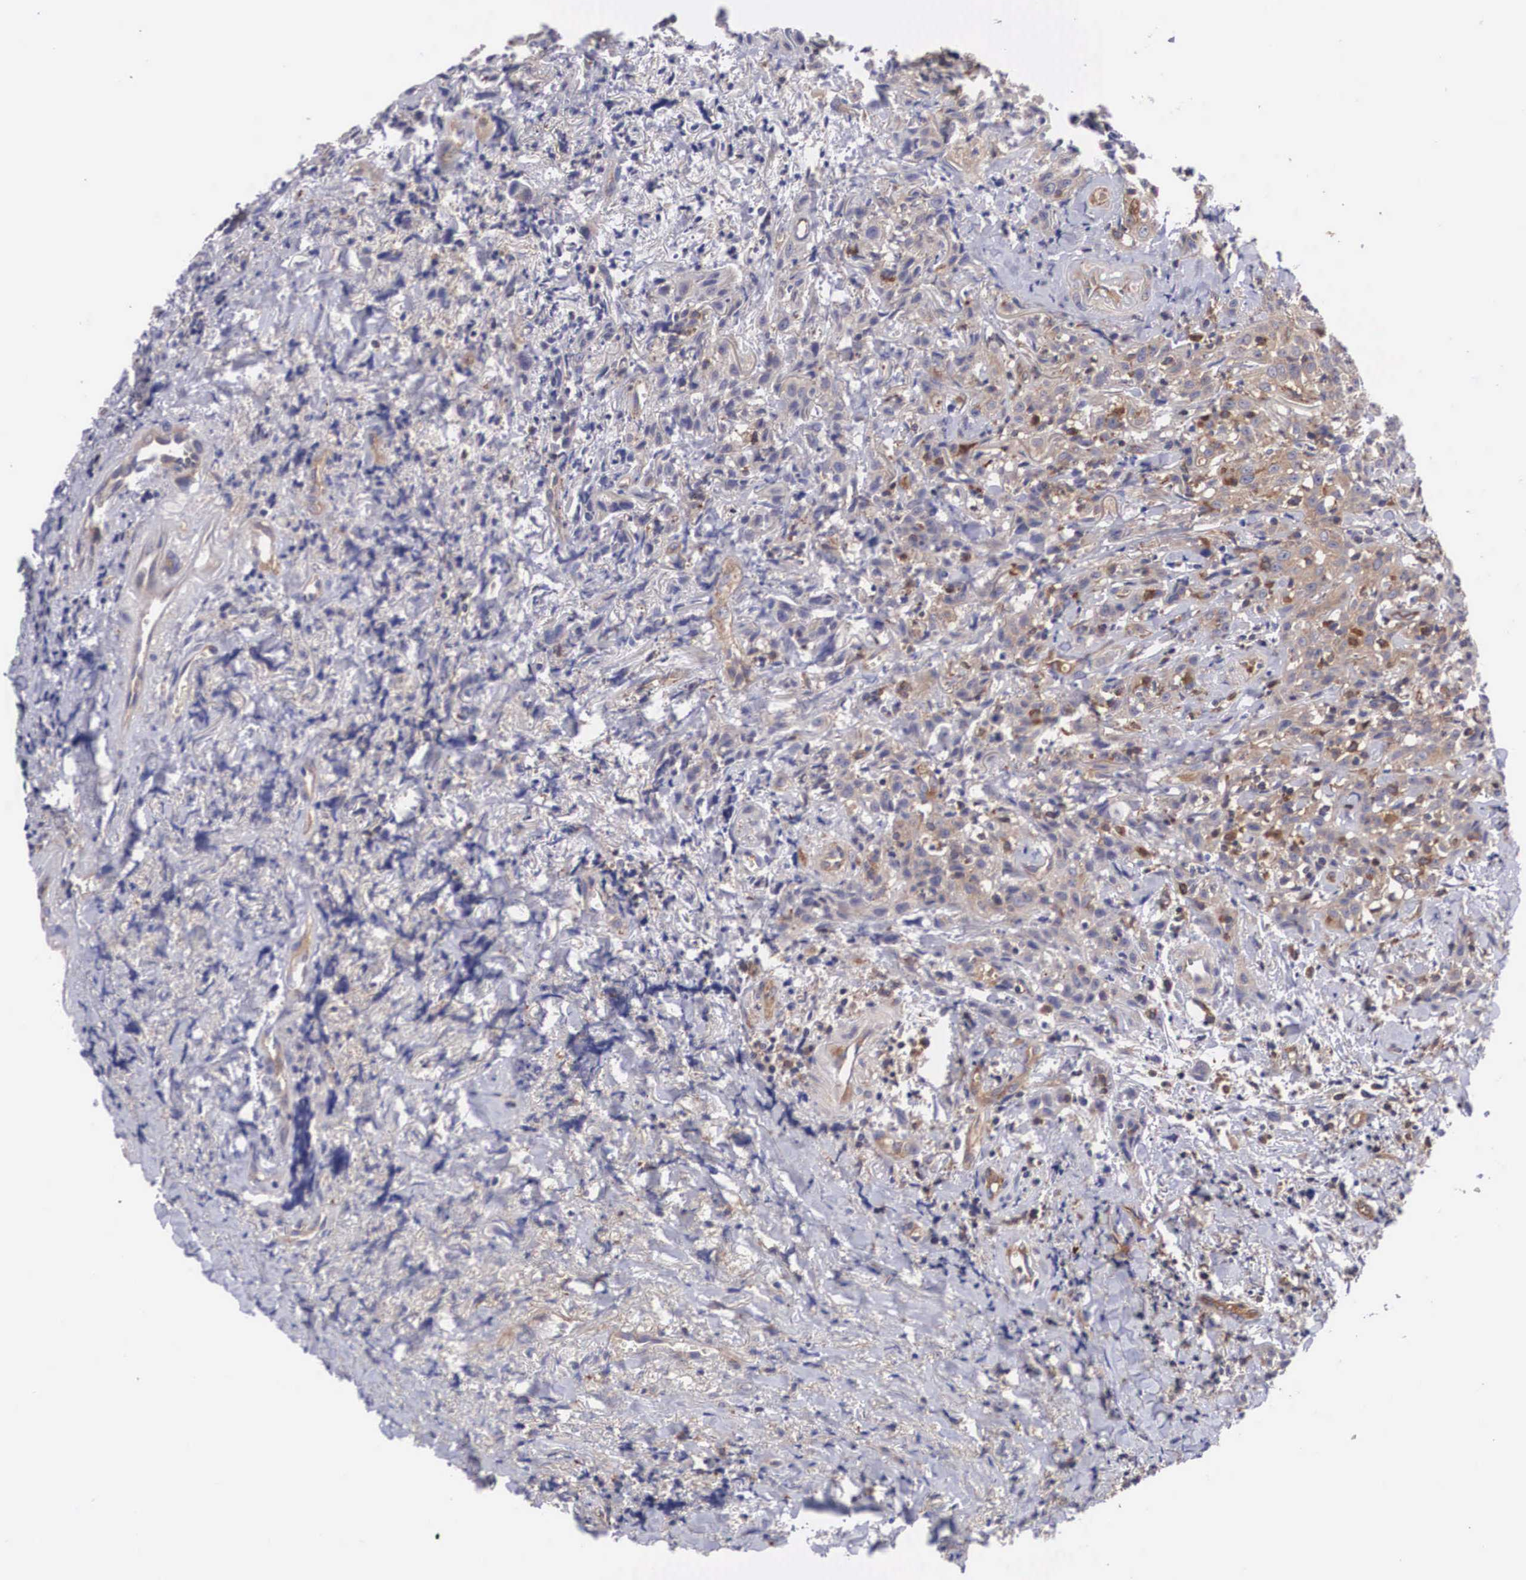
{"staining": {"intensity": "weak", "quantity": ">75%", "location": "cytoplasmic/membranous"}, "tissue": "head and neck cancer", "cell_type": "Tumor cells", "image_type": "cancer", "snomed": [{"axis": "morphology", "description": "Squamous cell carcinoma, NOS"}, {"axis": "topography", "description": "Oral tissue"}, {"axis": "topography", "description": "Head-Neck"}], "caption": "Immunohistochemistry histopathology image of neoplastic tissue: head and neck squamous cell carcinoma stained using immunohistochemistry (IHC) reveals low levels of weak protein expression localized specifically in the cytoplasmic/membranous of tumor cells, appearing as a cytoplasmic/membranous brown color.", "gene": "GRIPAP1", "patient": {"sex": "female", "age": 82}}